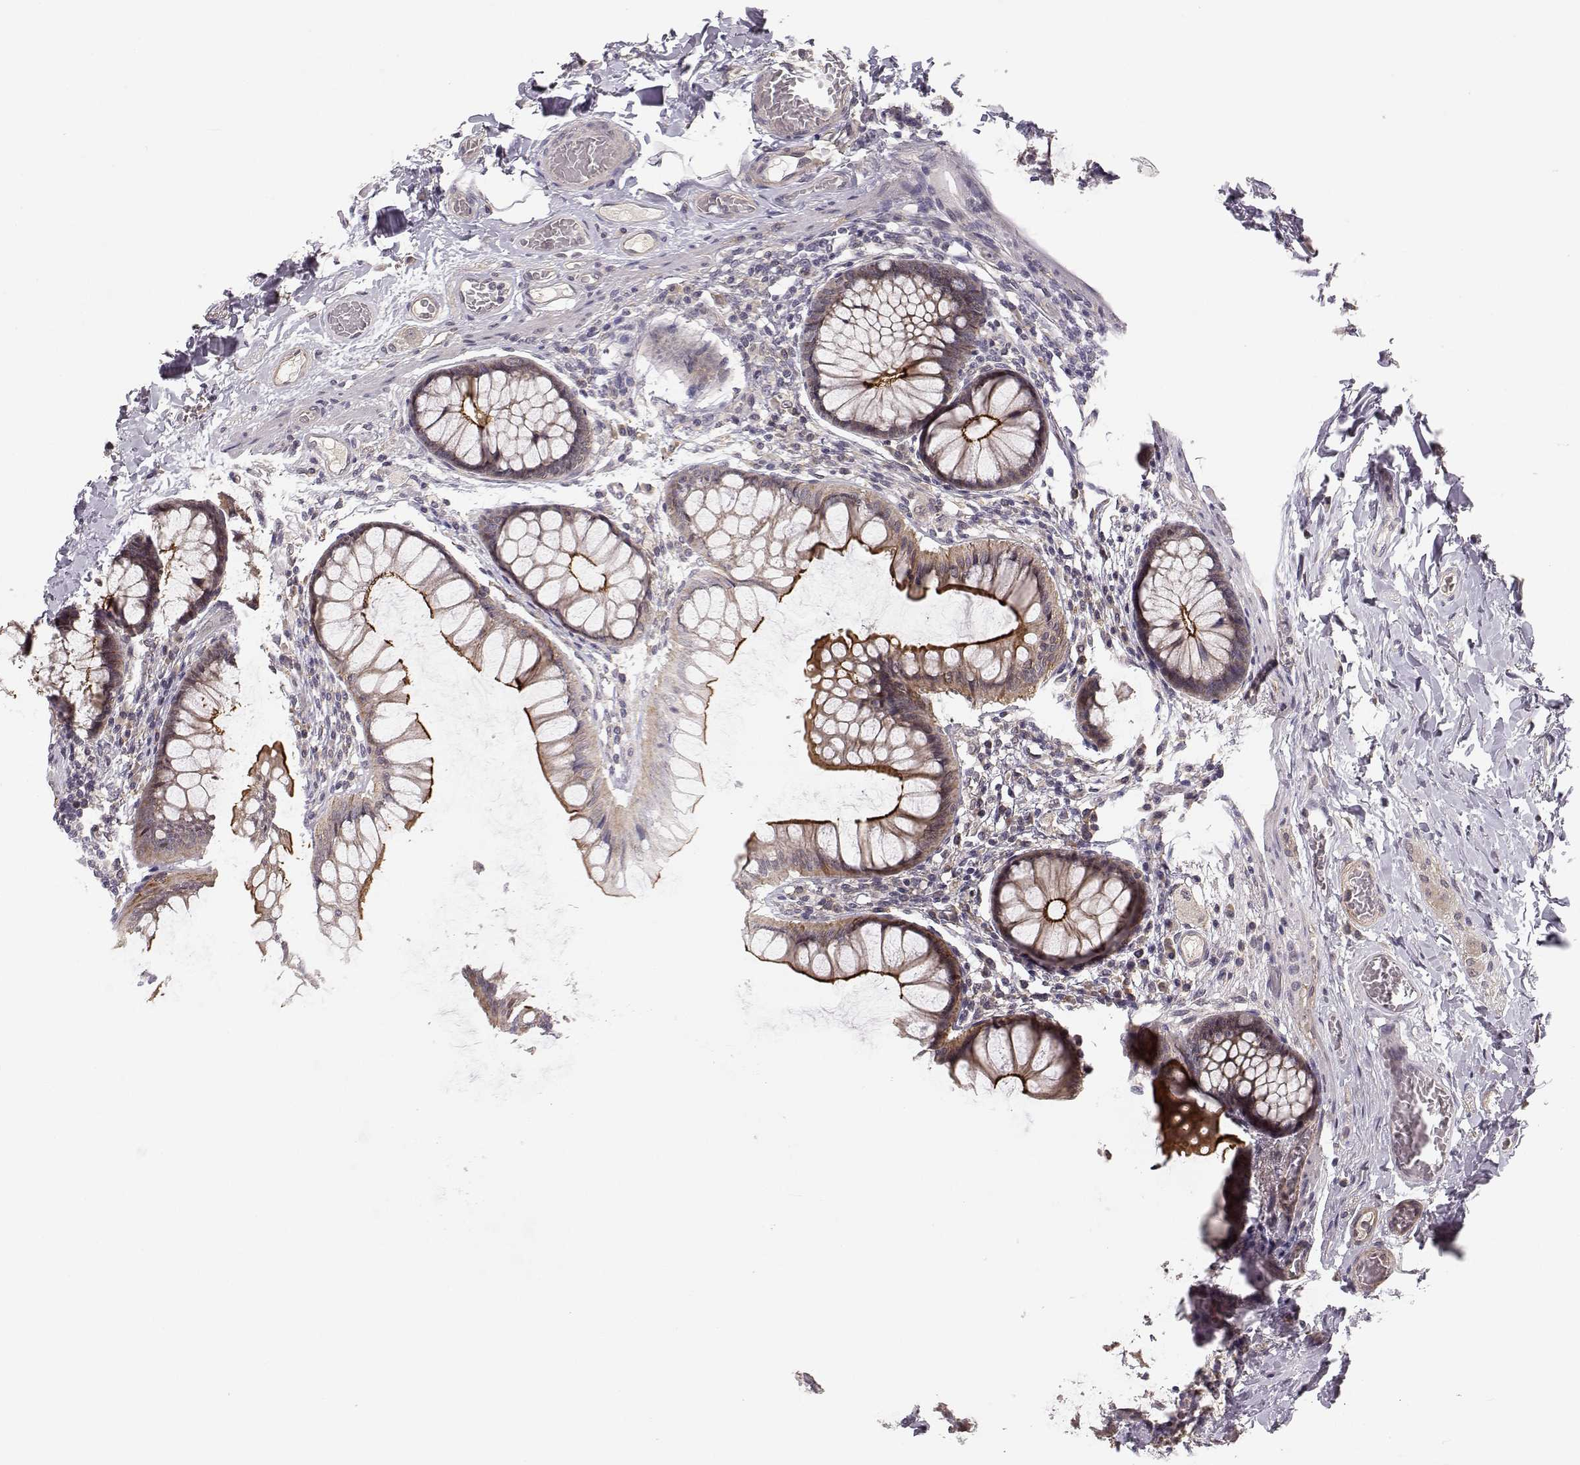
{"staining": {"intensity": "negative", "quantity": "none", "location": "none"}, "tissue": "colon", "cell_type": "Endothelial cells", "image_type": "normal", "snomed": [{"axis": "morphology", "description": "Normal tissue, NOS"}, {"axis": "topography", "description": "Colon"}], "caption": "This is an immunohistochemistry micrograph of normal colon. There is no expression in endothelial cells.", "gene": "PLEKHG3", "patient": {"sex": "female", "age": 65}}